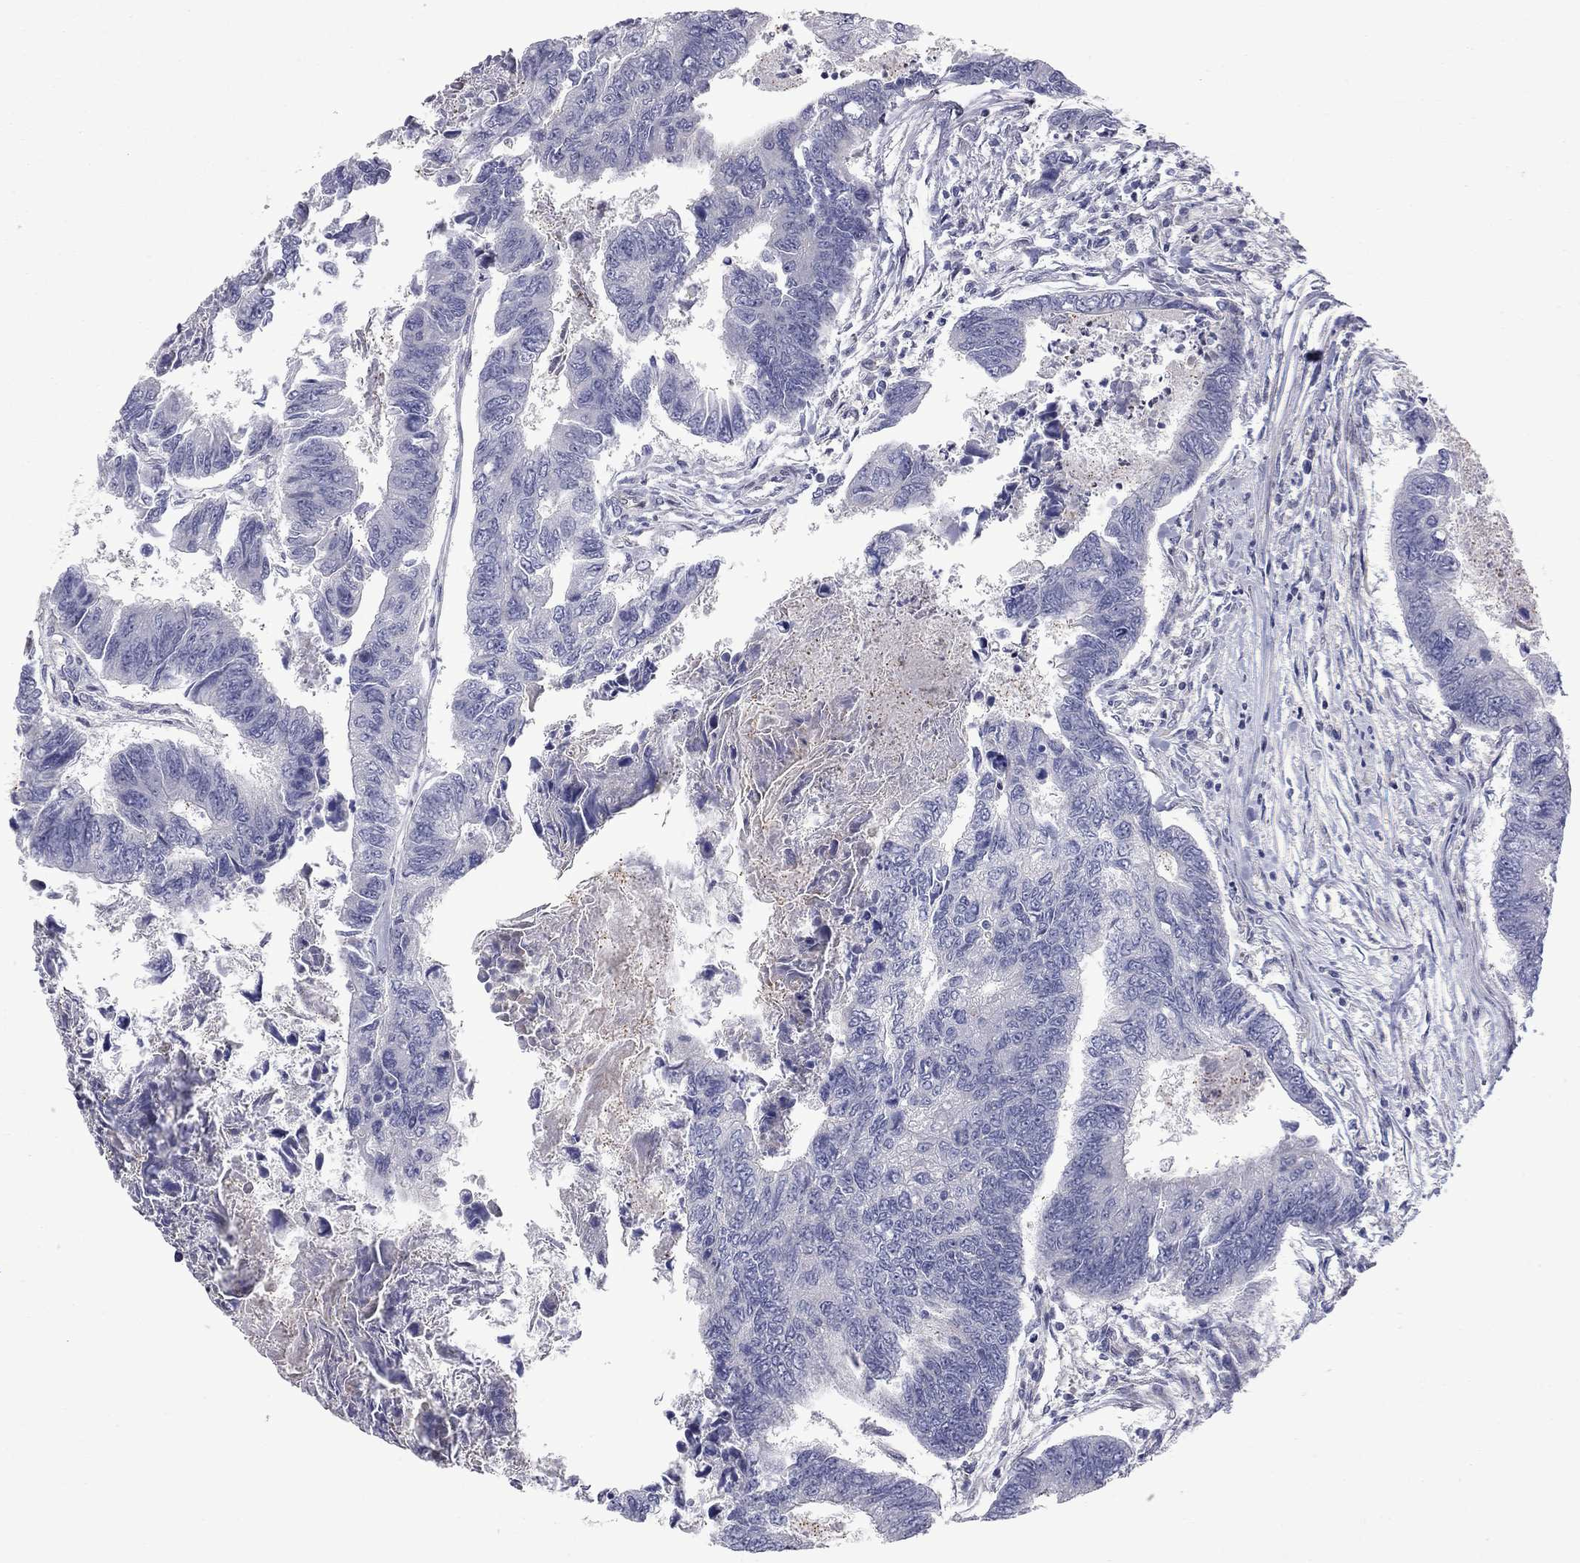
{"staining": {"intensity": "negative", "quantity": "none", "location": "none"}, "tissue": "colorectal cancer", "cell_type": "Tumor cells", "image_type": "cancer", "snomed": [{"axis": "morphology", "description": "Adenocarcinoma, NOS"}, {"axis": "topography", "description": "Colon"}], "caption": "DAB immunohistochemical staining of colorectal cancer shows no significant positivity in tumor cells.", "gene": "DUSP7", "patient": {"sex": "female", "age": 65}}